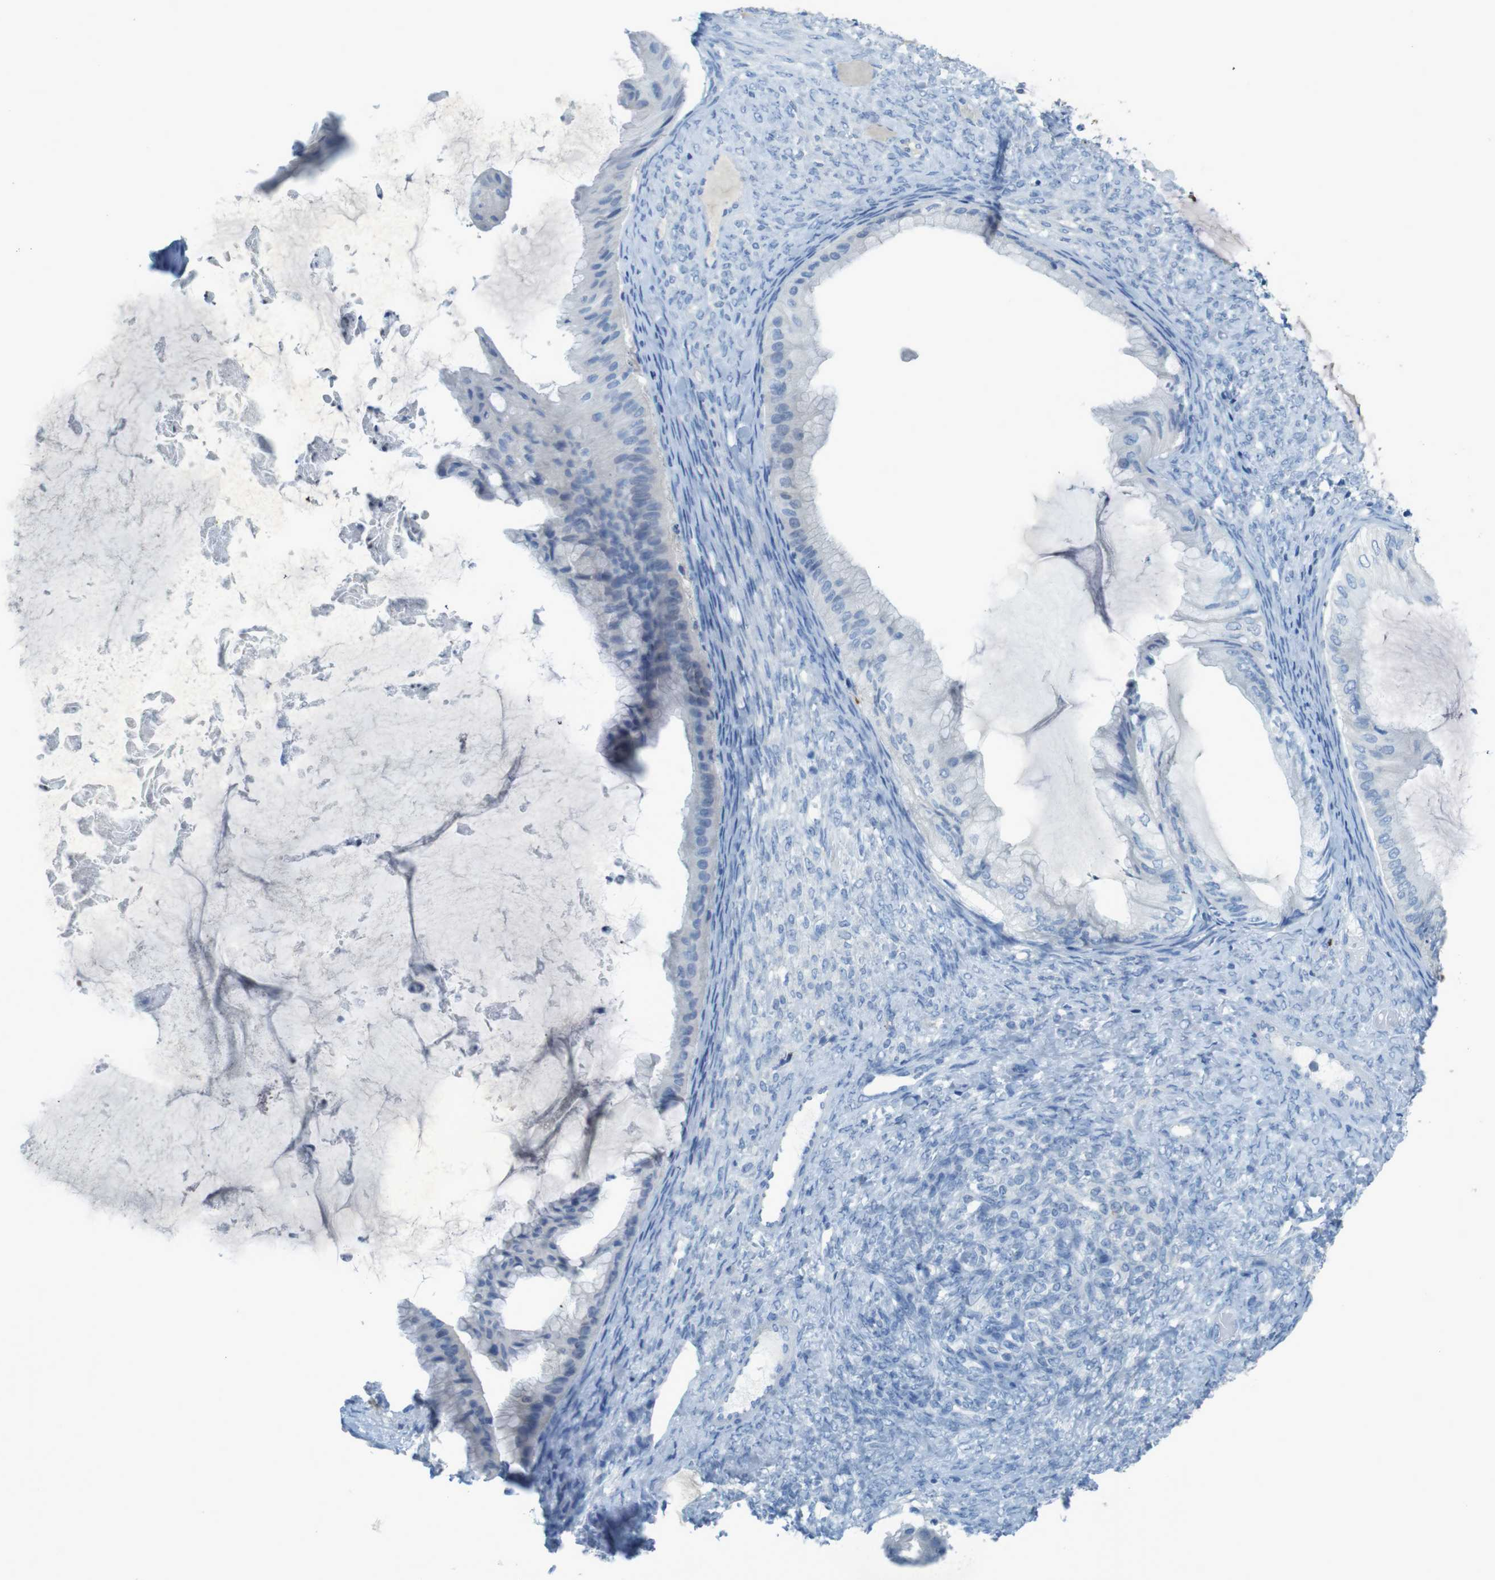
{"staining": {"intensity": "negative", "quantity": "none", "location": "none"}, "tissue": "ovarian cancer", "cell_type": "Tumor cells", "image_type": "cancer", "snomed": [{"axis": "morphology", "description": "Cystadenocarcinoma, mucinous, NOS"}, {"axis": "topography", "description": "Ovary"}], "caption": "DAB immunohistochemical staining of ovarian cancer reveals no significant staining in tumor cells.", "gene": "CD320", "patient": {"sex": "female", "age": 61}}